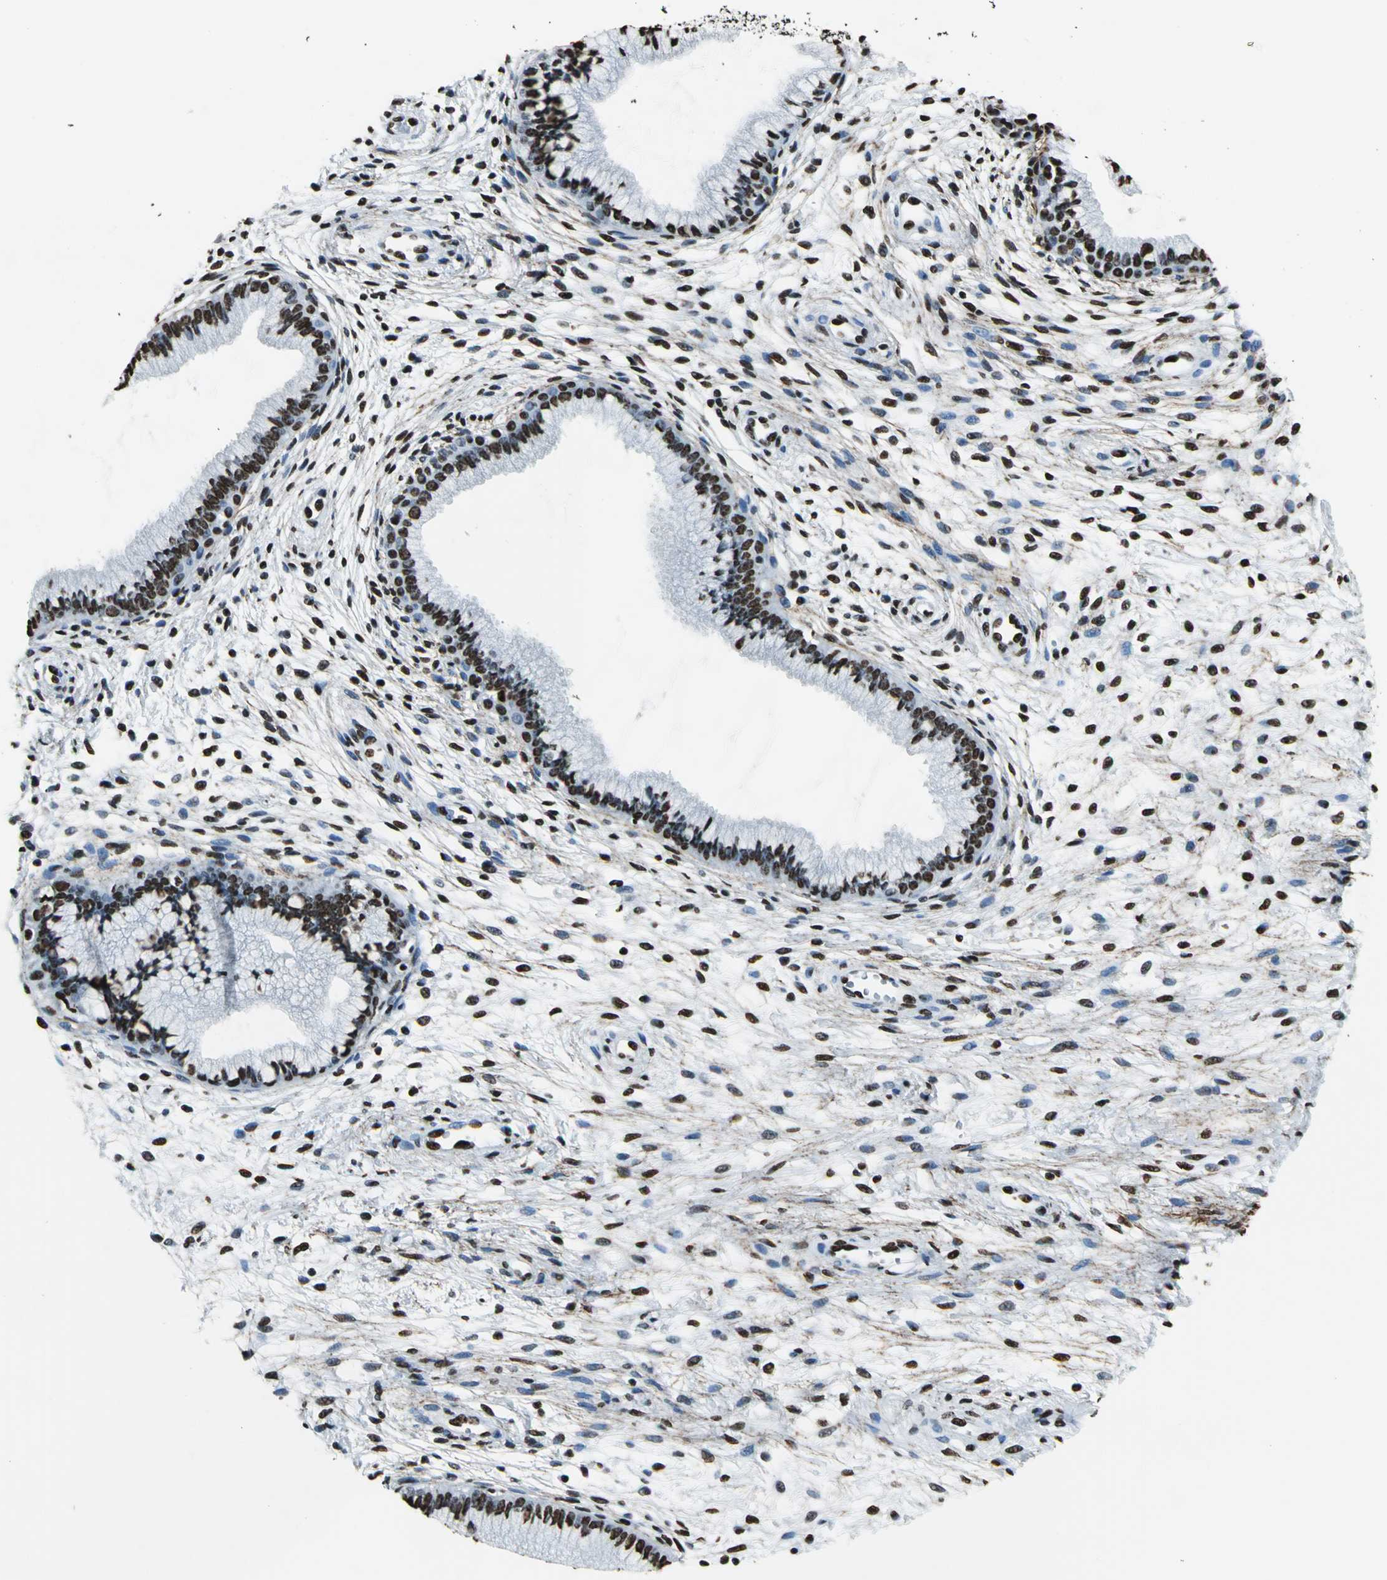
{"staining": {"intensity": "strong", "quantity": ">75%", "location": "nuclear"}, "tissue": "cervix", "cell_type": "Glandular cells", "image_type": "normal", "snomed": [{"axis": "morphology", "description": "Normal tissue, NOS"}, {"axis": "topography", "description": "Cervix"}], "caption": "Brown immunohistochemical staining in benign human cervix demonstrates strong nuclear positivity in about >75% of glandular cells. (IHC, brightfield microscopy, high magnification).", "gene": "APEX1", "patient": {"sex": "female", "age": 39}}